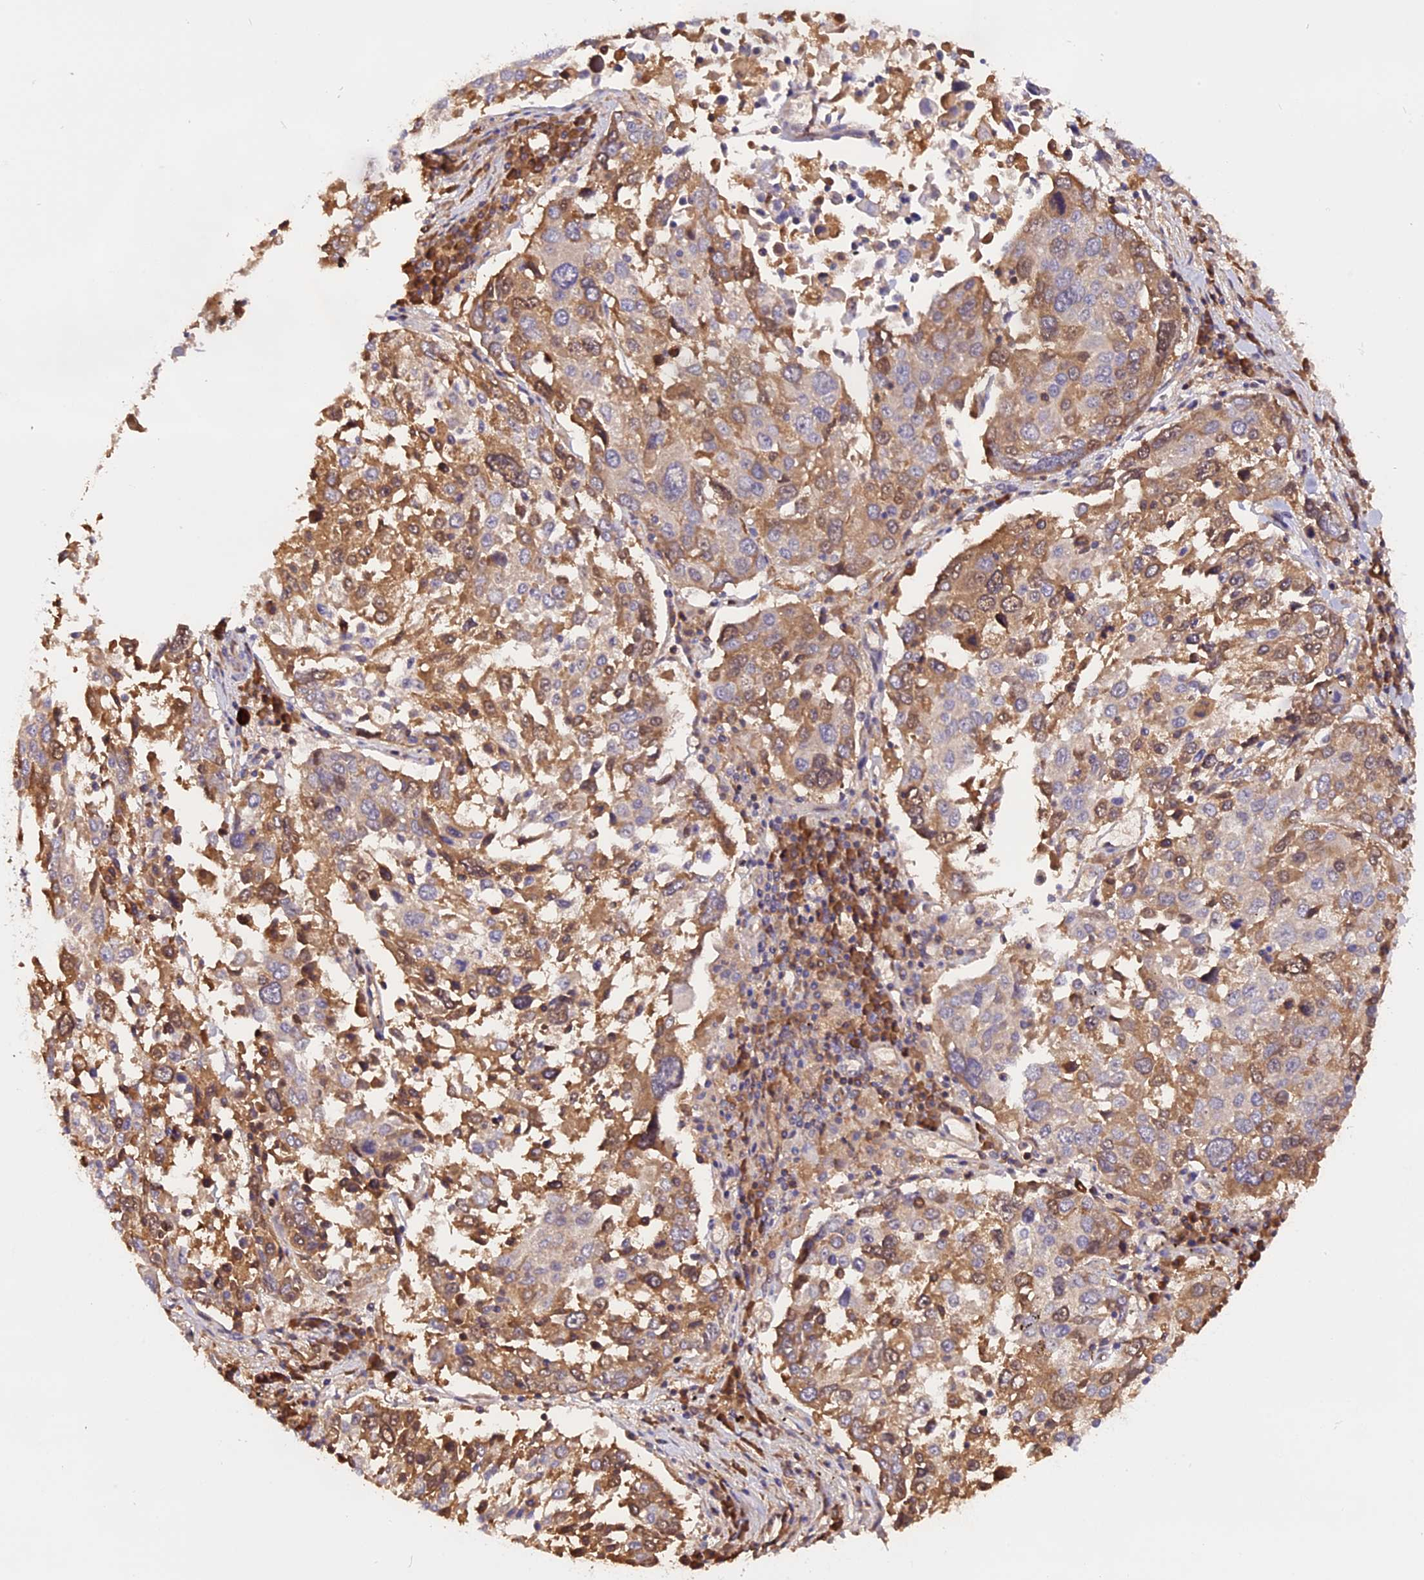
{"staining": {"intensity": "moderate", "quantity": "25%-75%", "location": "cytoplasmic/membranous"}, "tissue": "lung cancer", "cell_type": "Tumor cells", "image_type": "cancer", "snomed": [{"axis": "morphology", "description": "Squamous cell carcinoma, NOS"}, {"axis": "topography", "description": "Lung"}], "caption": "The immunohistochemical stain highlights moderate cytoplasmic/membranous staining in tumor cells of lung cancer (squamous cell carcinoma) tissue. Nuclei are stained in blue.", "gene": "MARK4", "patient": {"sex": "male", "age": 65}}